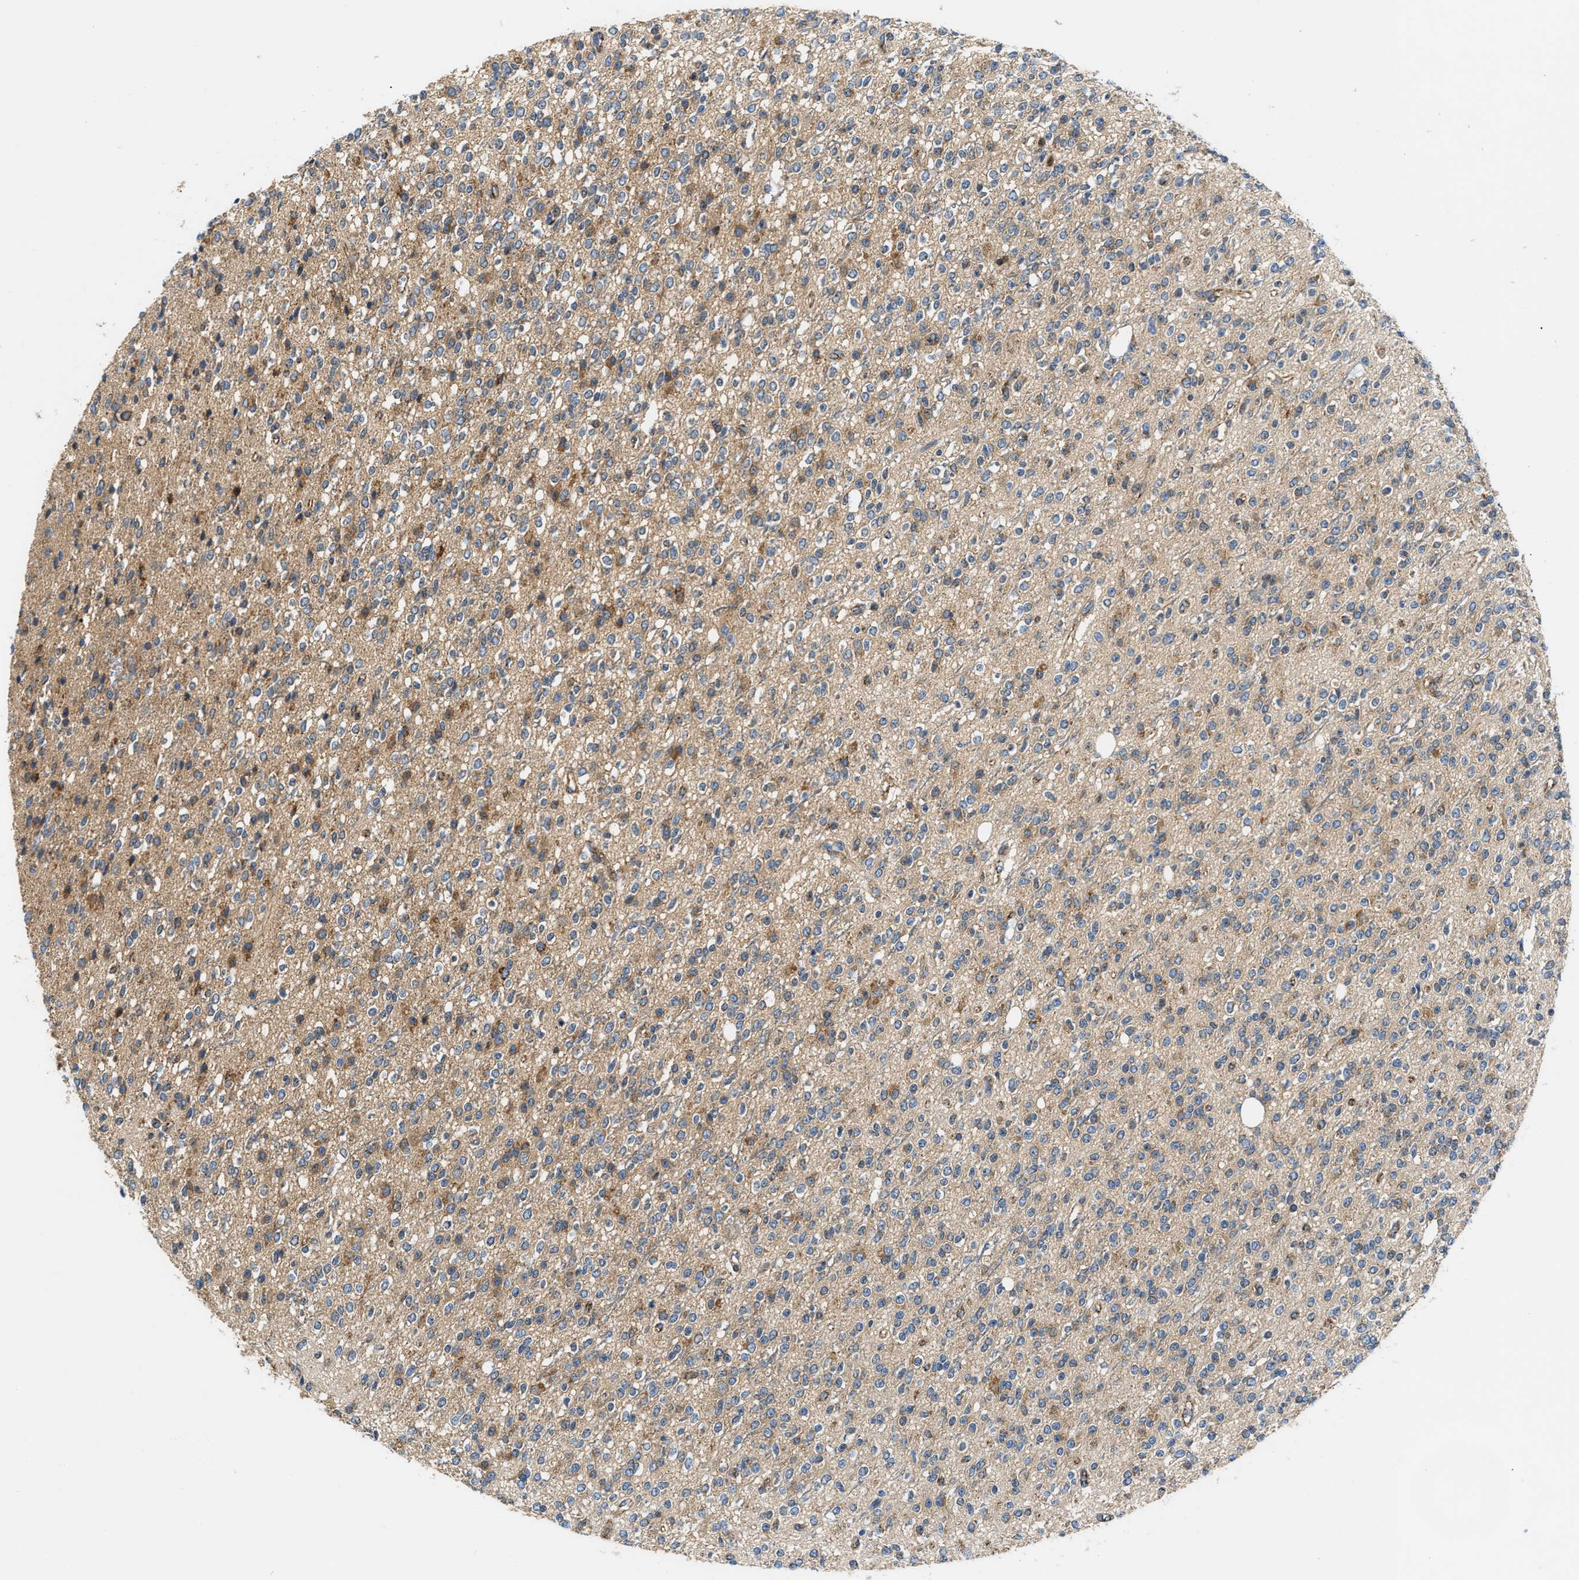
{"staining": {"intensity": "moderate", "quantity": "<25%", "location": "cytoplasmic/membranous"}, "tissue": "glioma", "cell_type": "Tumor cells", "image_type": "cancer", "snomed": [{"axis": "morphology", "description": "Glioma, malignant, High grade"}, {"axis": "topography", "description": "Brain"}], "caption": "This is an image of immunohistochemistry staining of glioma, which shows moderate staining in the cytoplasmic/membranous of tumor cells.", "gene": "CCM2", "patient": {"sex": "male", "age": 34}}